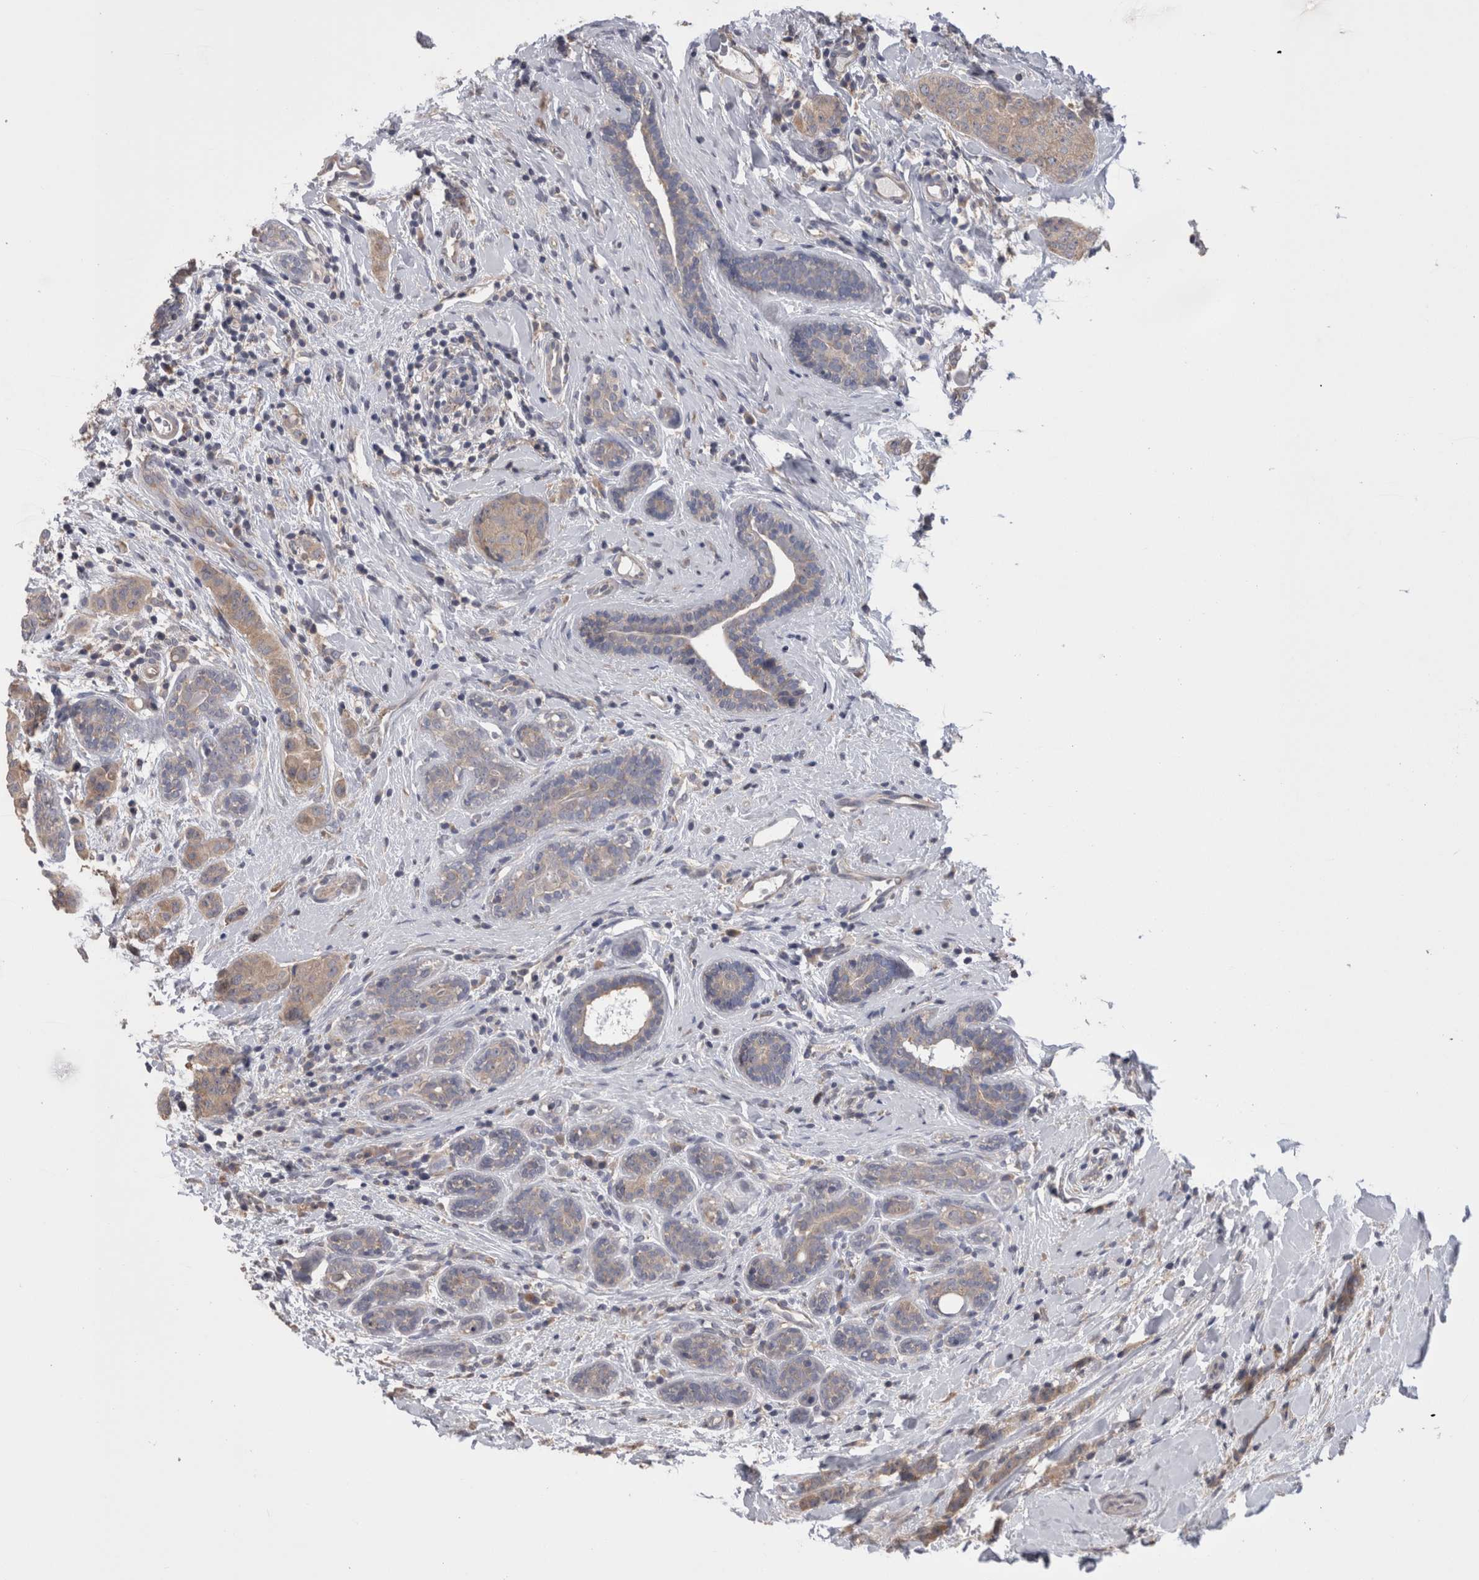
{"staining": {"intensity": "weak", "quantity": ">75%", "location": "cytoplasmic/membranous"}, "tissue": "breast cancer", "cell_type": "Tumor cells", "image_type": "cancer", "snomed": [{"axis": "morphology", "description": "Normal tissue, NOS"}, {"axis": "morphology", "description": "Duct carcinoma"}, {"axis": "topography", "description": "Breast"}], "caption": "A brown stain highlights weak cytoplasmic/membranous positivity of a protein in human breast cancer (intraductal carcinoma) tumor cells. Using DAB (3,3'-diaminobenzidine) (brown) and hematoxylin (blue) stains, captured at high magnification using brightfield microscopy.", "gene": "DCTN6", "patient": {"sex": "female", "age": 40}}